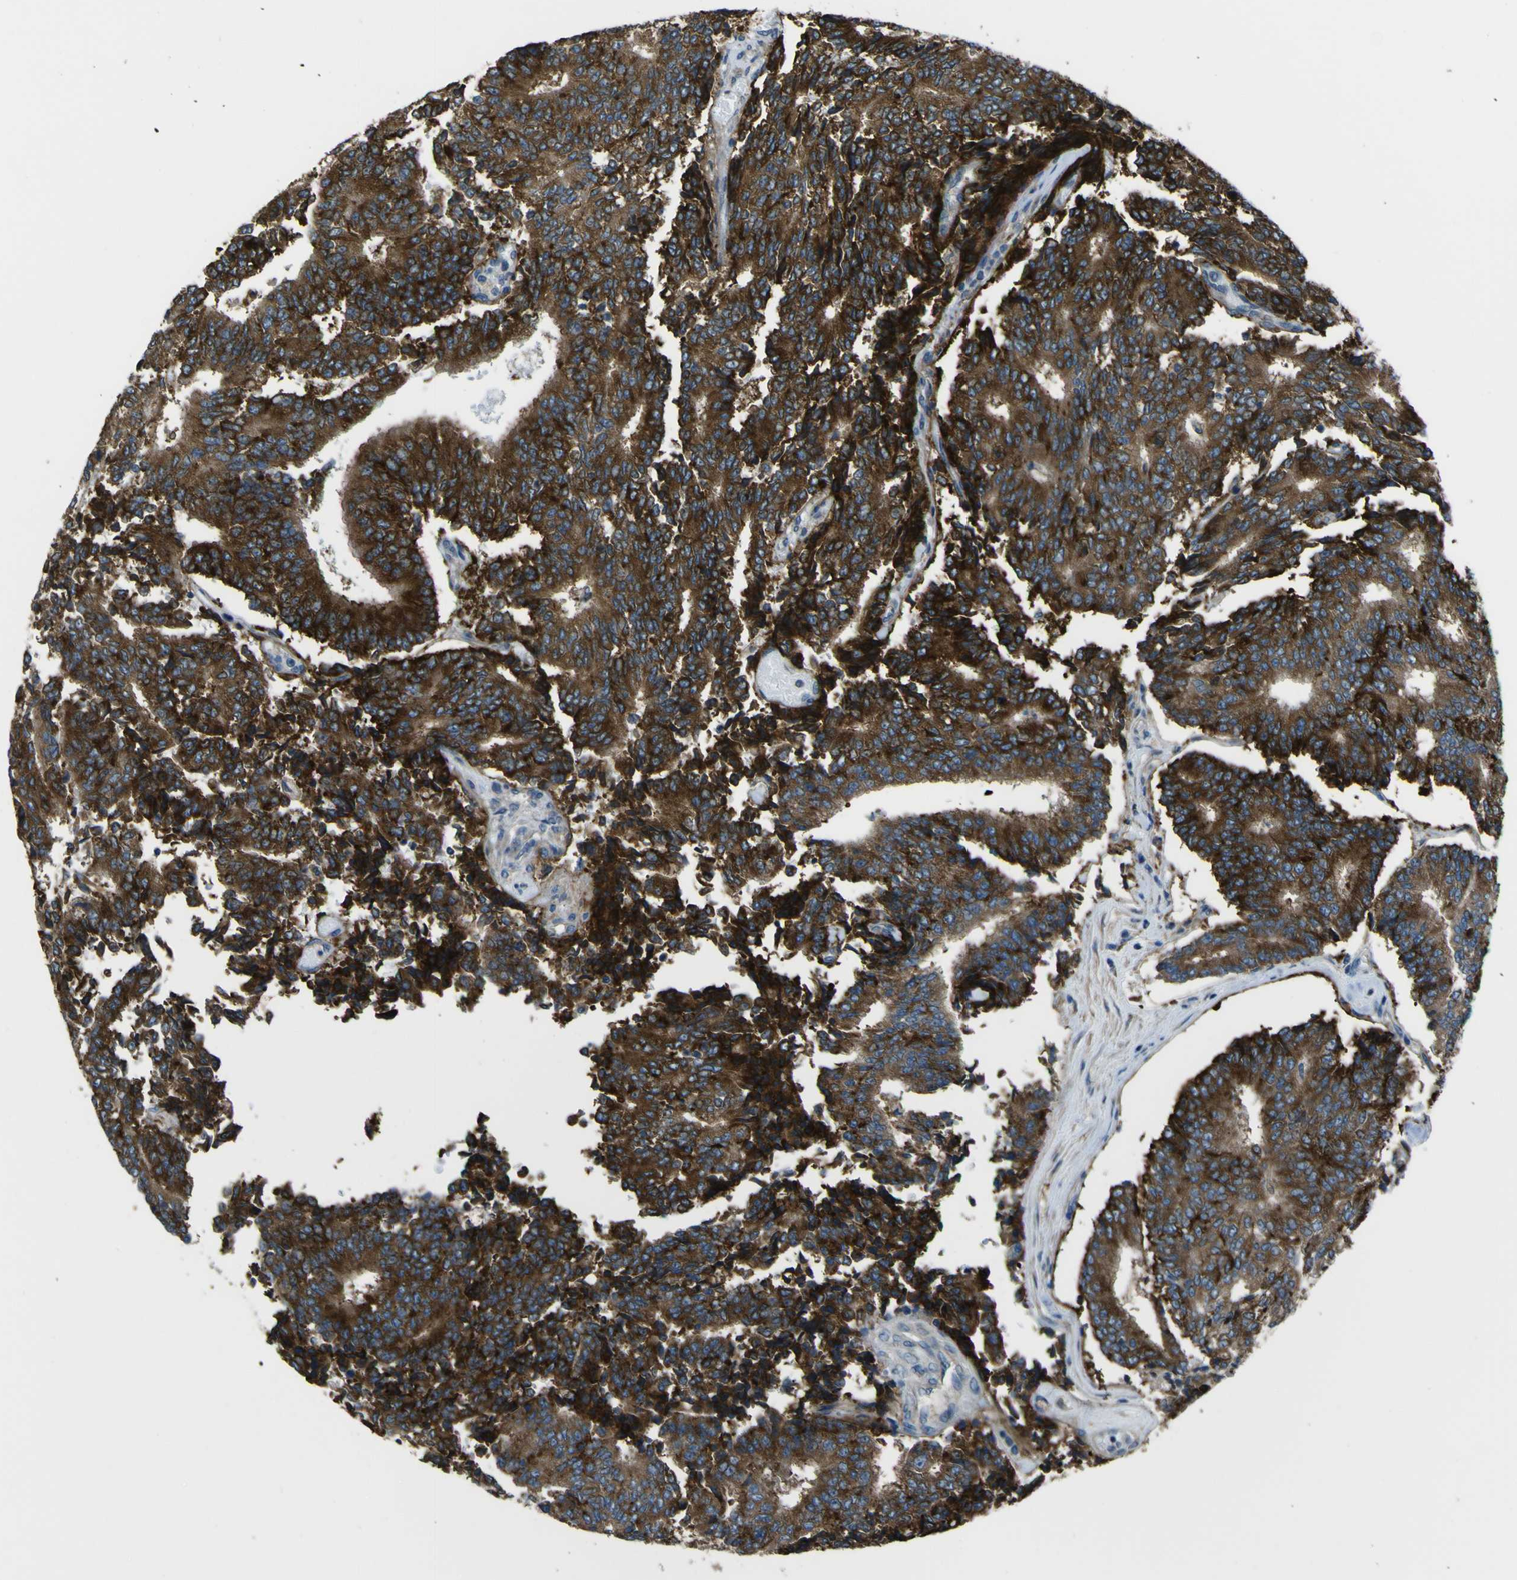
{"staining": {"intensity": "strong", "quantity": ">75%", "location": "cytoplasmic/membranous"}, "tissue": "prostate cancer", "cell_type": "Tumor cells", "image_type": "cancer", "snomed": [{"axis": "morphology", "description": "Normal tissue, NOS"}, {"axis": "morphology", "description": "Adenocarcinoma, High grade"}, {"axis": "topography", "description": "Prostate"}, {"axis": "topography", "description": "Seminal veicle"}], "caption": "Human adenocarcinoma (high-grade) (prostate) stained for a protein (brown) exhibits strong cytoplasmic/membranous positive positivity in approximately >75% of tumor cells.", "gene": "NAALADL2", "patient": {"sex": "male", "age": 55}}